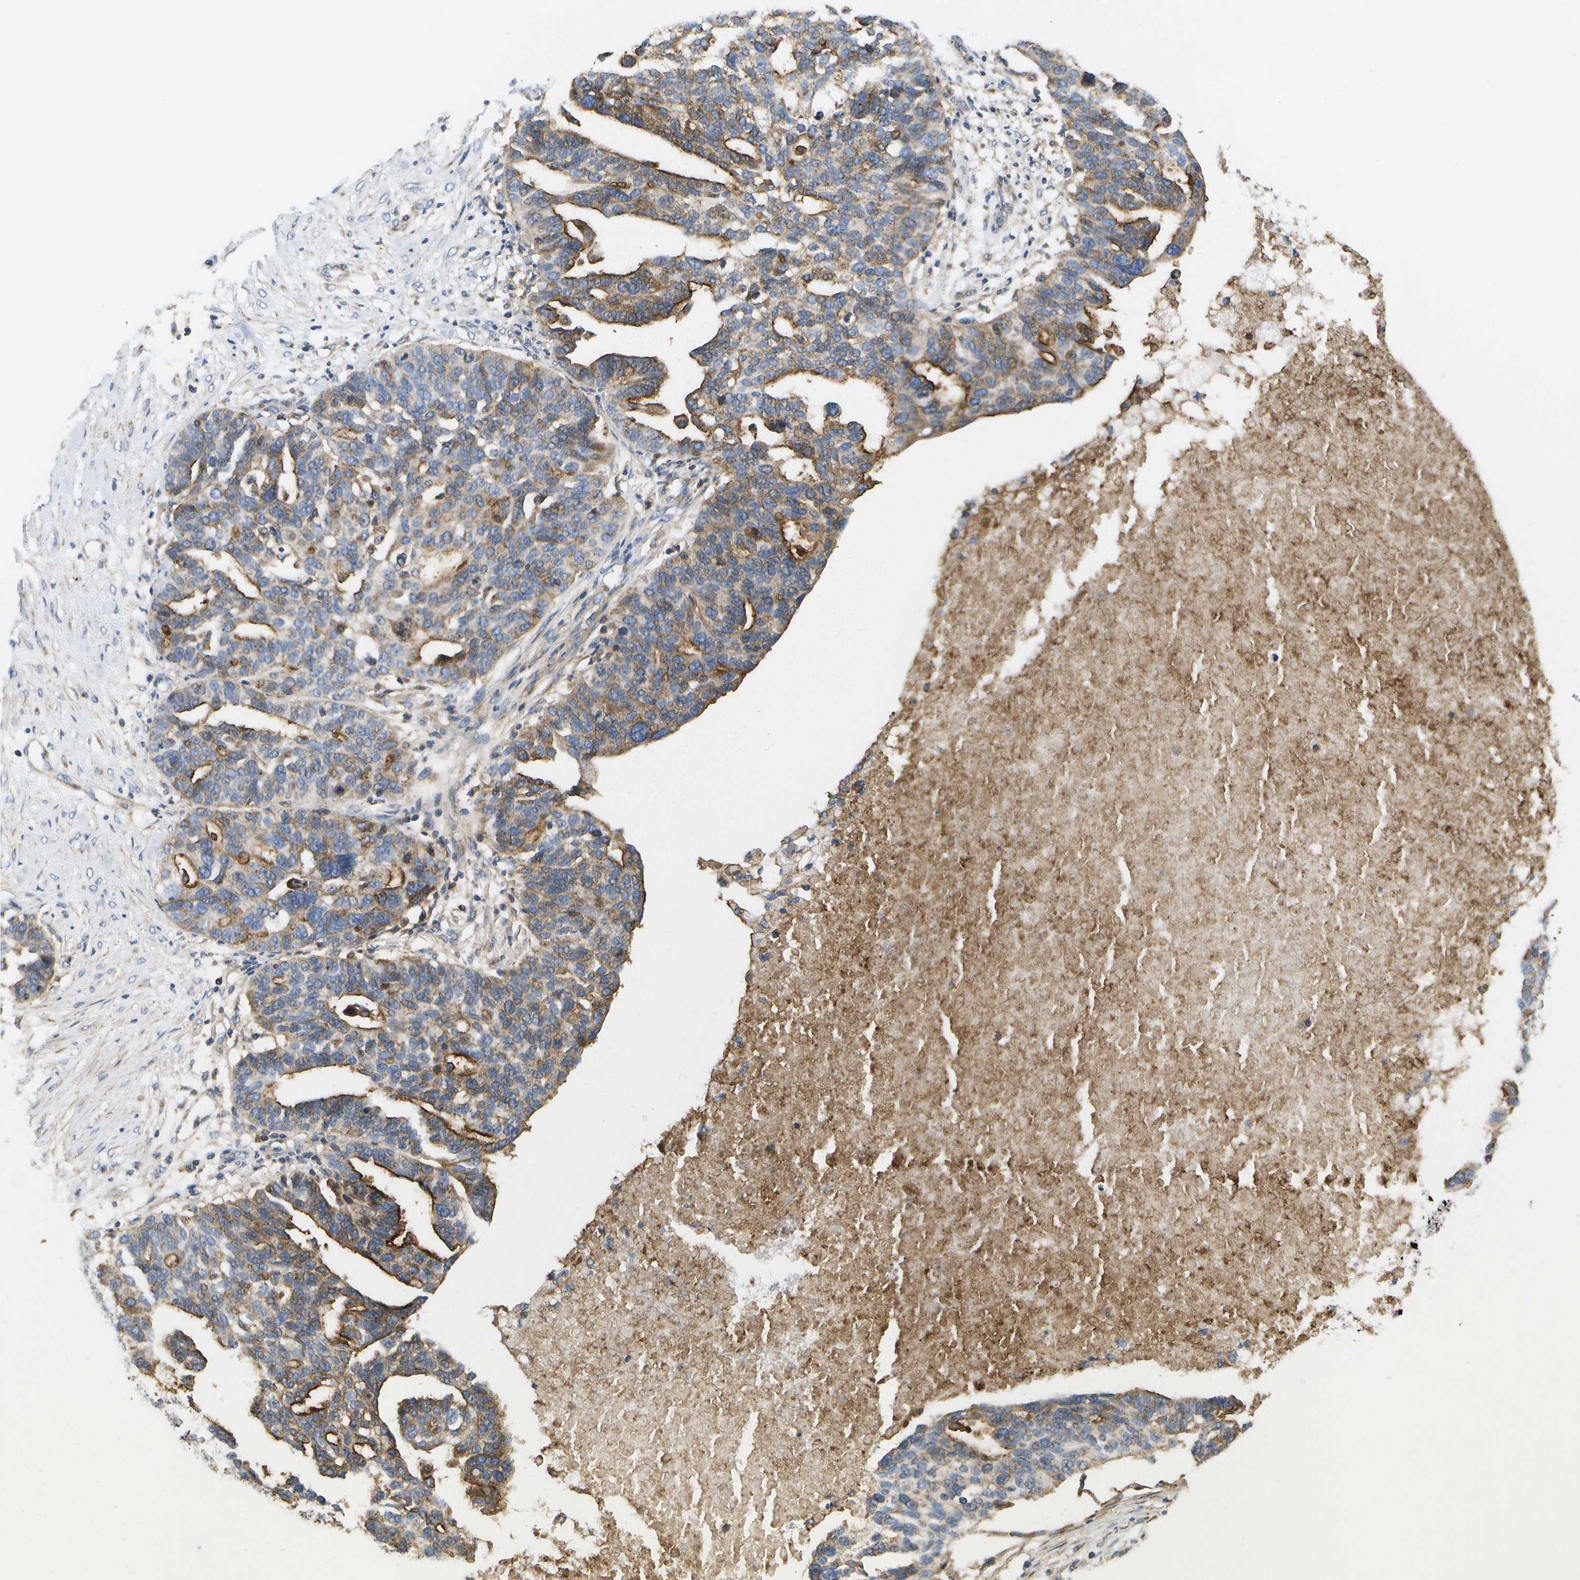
{"staining": {"intensity": "moderate", "quantity": "25%-75%", "location": "cytoplasmic/membranous"}, "tissue": "ovarian cancer", "cell_type": "Tumor cells", "image_type": "cancer", "snomed": [{"axis": "morphology", "description": "Cystadenocarcinoma, serous, NOS"}, {"axis": "topography", "description": "Ovary"}], "caption": "Brown immunohistochemical staining in human ovarian cancer (serous cystadenocarcinoma) reveals moderate cytoplasmic/membranous positivity in about 25%-75% of tumor cells.", "gene": "BST2", "patient": {"sex": "female", "age": 59}}